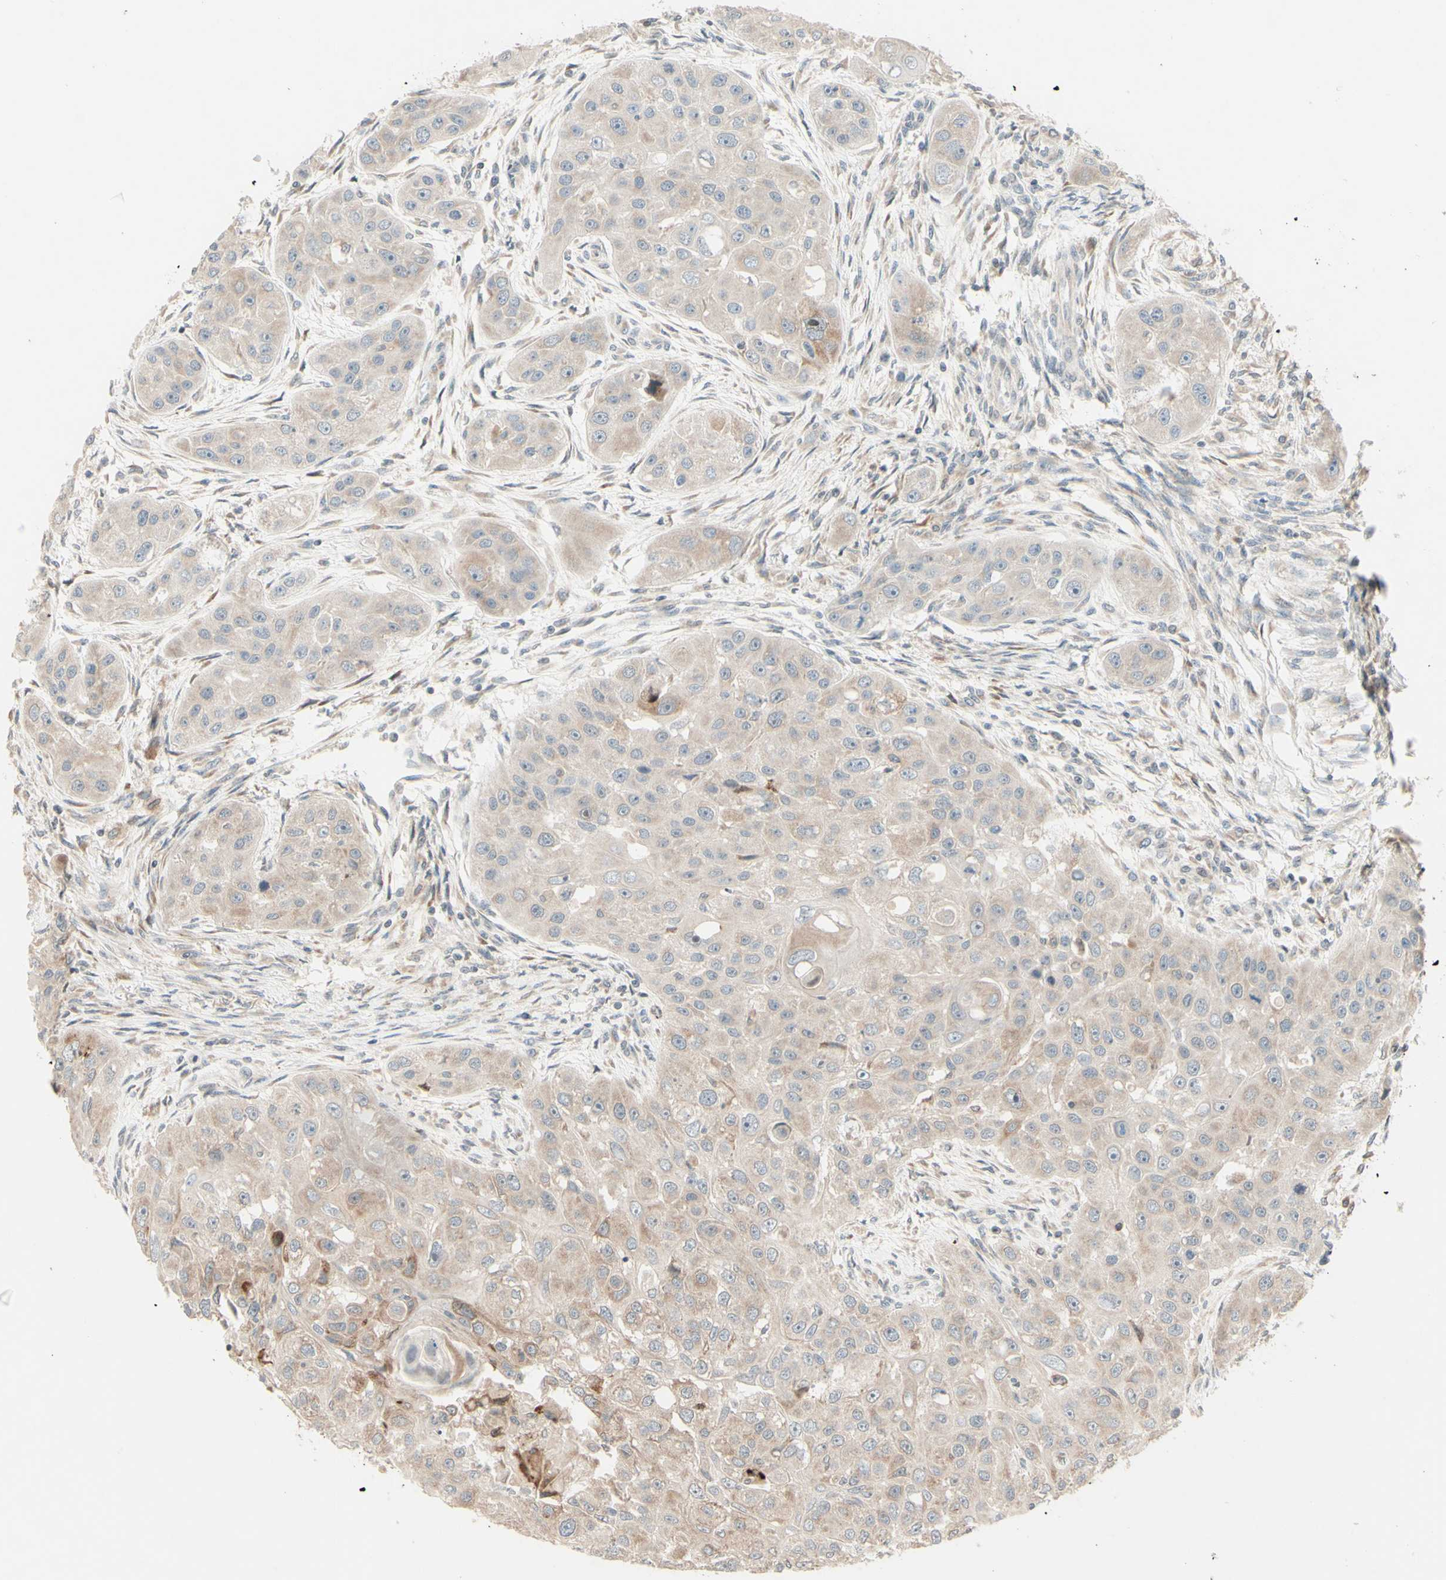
{"staining": {"intensity": "weak", "quantity": ">75%", "location": "cytoplasmic/membranous"}, "tissue": "head and neck cancer", "cell_type": "Tumor cells", "image_type": "cancer", "snomed": [{"axis": "morphology", "description": "Normal tissue, NOS"}, {"axis": "morphology", "description": "Squamous cell carcinoma, NOS"}, {"axis": "topography", "description": "Skeletal muscle"}, {"axis": "topography", "description": "Head-Neck"}], "caption": "Protein staining of head and neck cancer tissue shows weak cytoplasmic/membranous expression in about >75% of tumor cells.", "gene": "ZW10", "patient": {"sex": "male", "age": 51}}